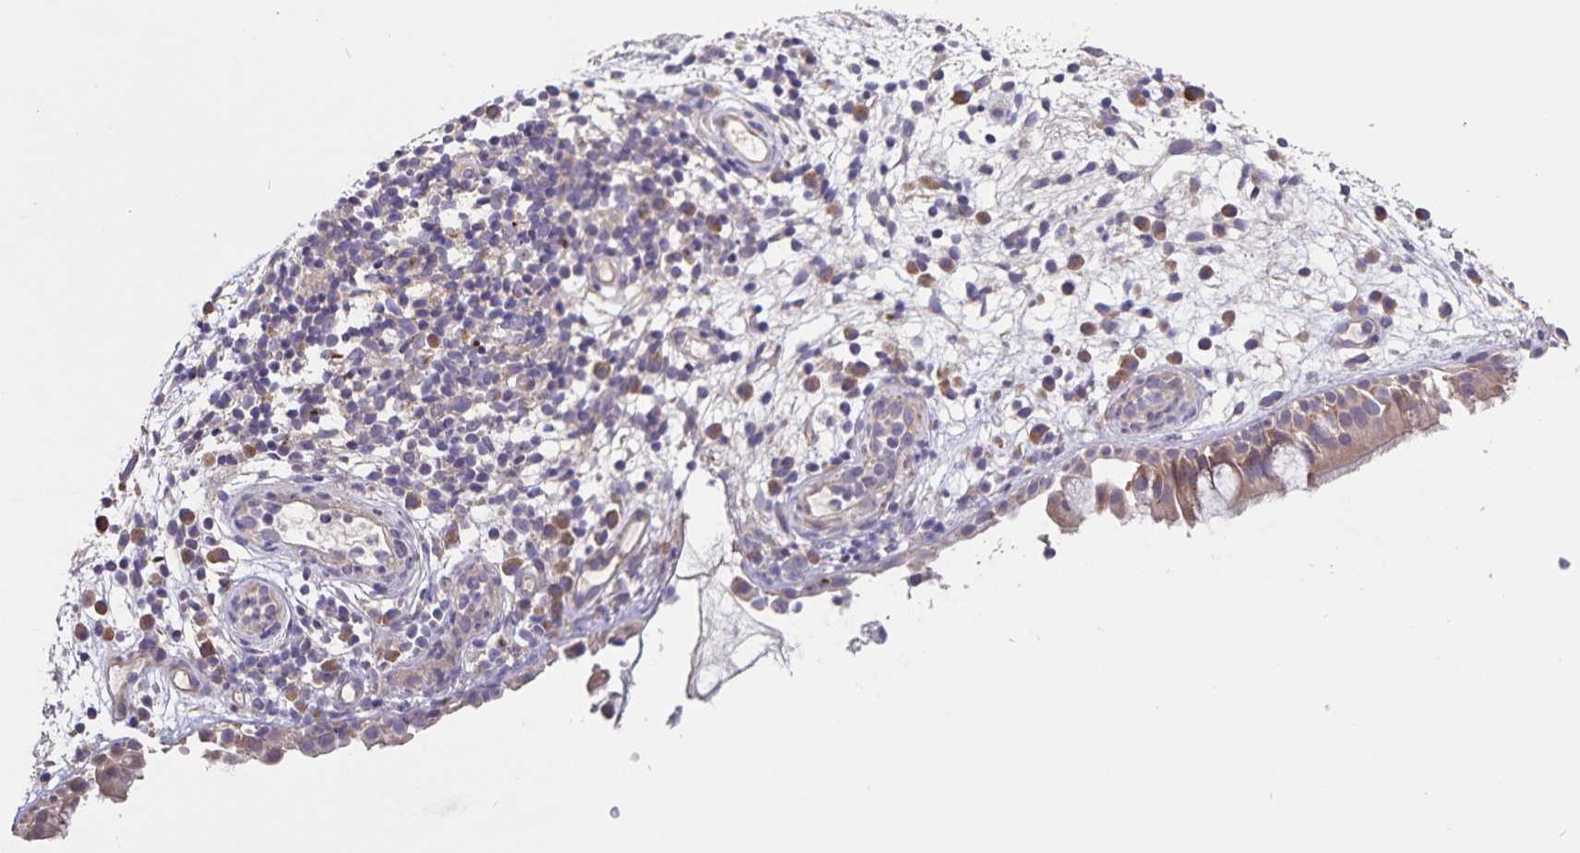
{"staining": {"intensity": "weak", "quantity": "<25%", "location": "cytoplasmic/membranous"}, "tissue": "nasopharynx", "cell_type": "Respiratory epithelial cells", "image_type": "normal", "snomed": [{"axis": "morphology", "description": "Normal tissue, NOS"}, {"axis": "morphology", "description": "Inflammation, NOS"}, {"axis": "topography", "description": "Nasopharynx"}], "caption": "Immunohistochemistry (IHC) micrograph of normal nasopharynx: human nasopharynx stained with DAB exhibits no significant protein positivity in respiratory epithelial cells.", "gene": "FBXL16", "patient": {"sex": "male", "age": 54}}